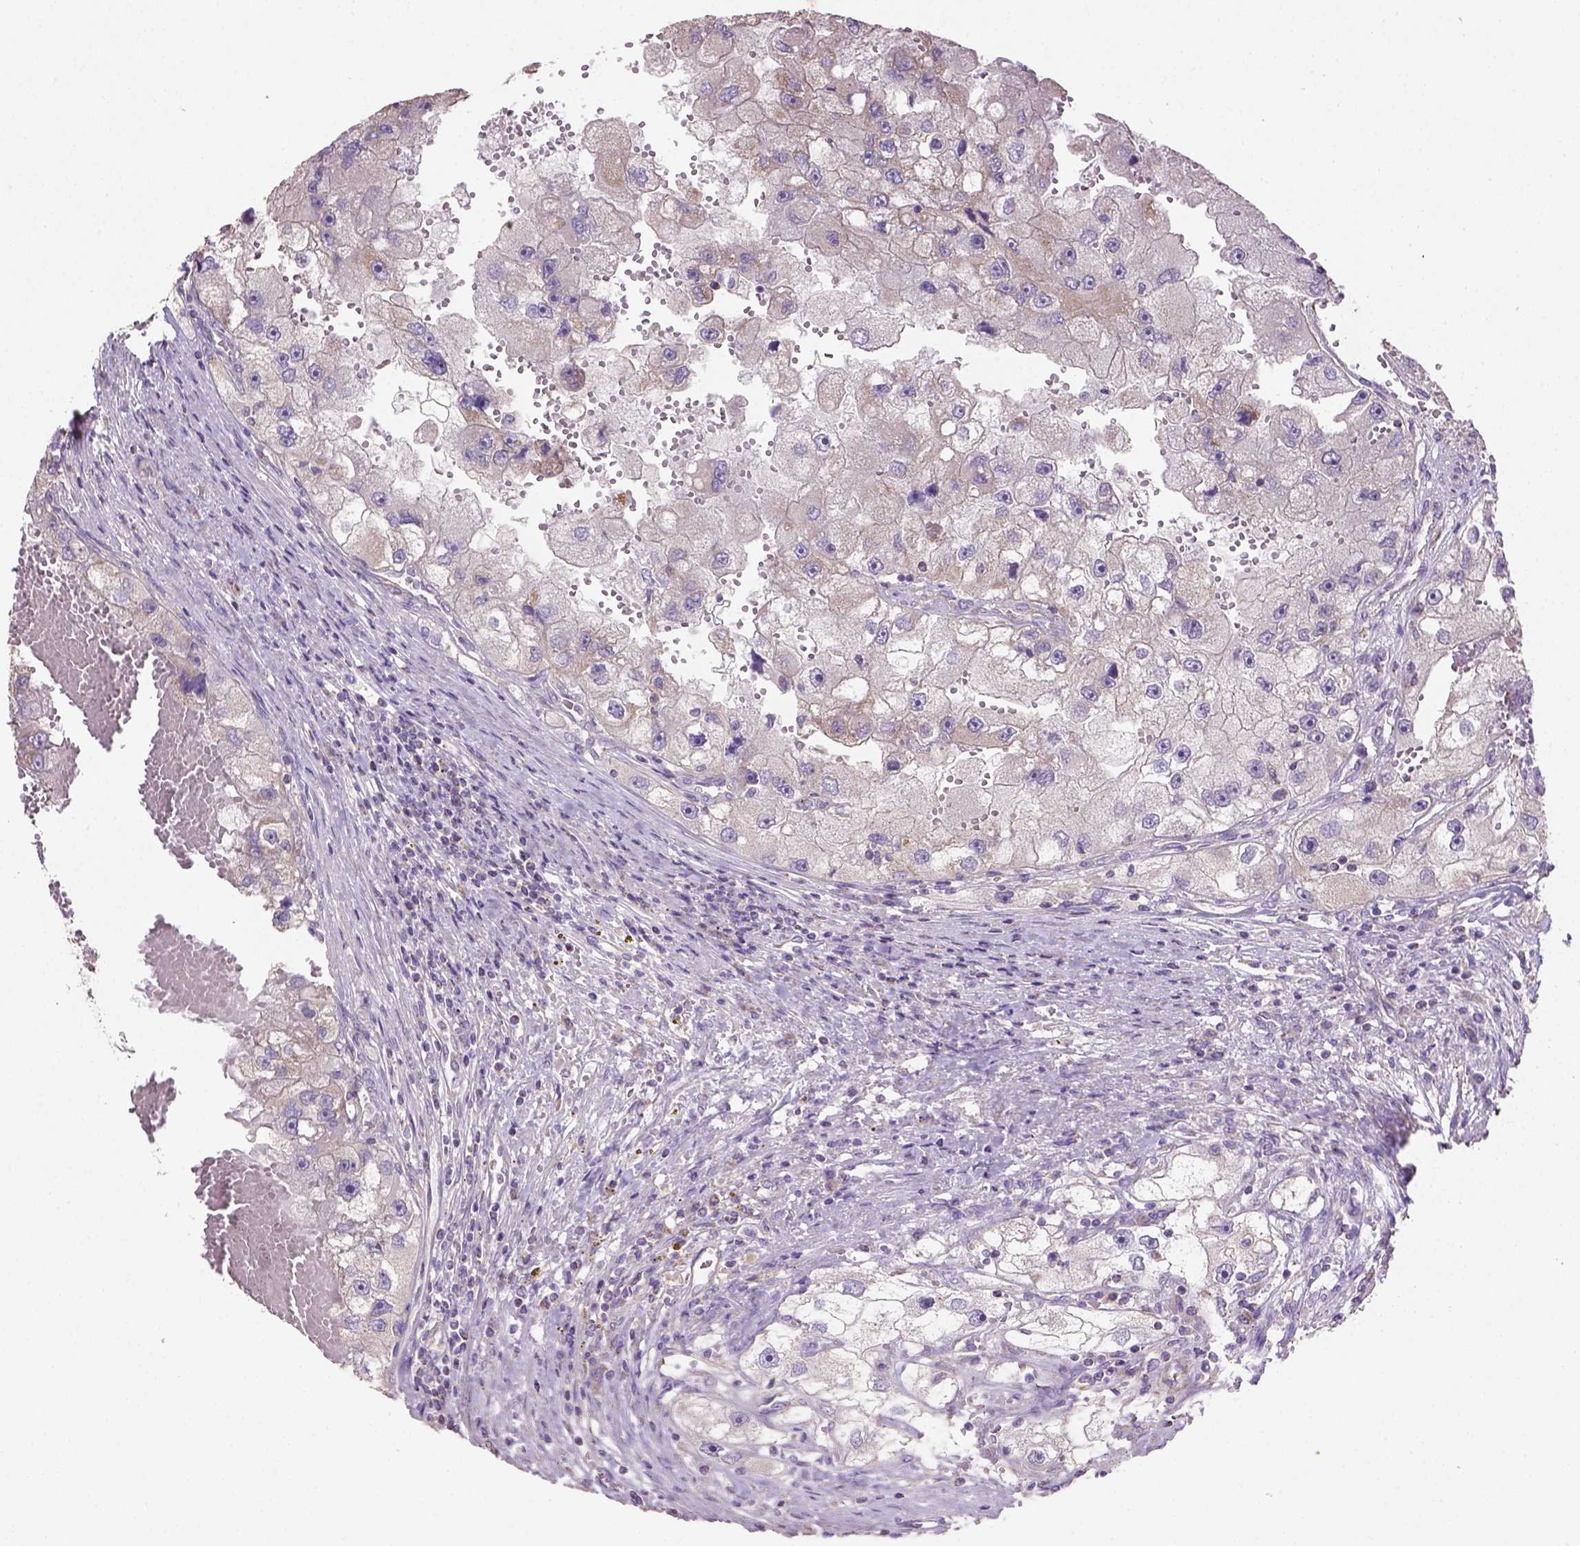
{"staining": {"intensity": "negative", "quantity": "none", "location": "none"}, "tissue": "renal cancer", "cell_type": "Tumor cells", "image_type": "cancer", "snomed": [{"axis": "morphology", "description": "Adenocarcinoma, NOS"}, {"axis": "topography", "description": "Kidney"}], "caption": "An IHC micrograph of adenocarcinoma (renal) is shown. There is no staining in tumor cells of adenocarcinoma (renal).", "gene": "HTRA1", "patient": {"sex": "male", "age": 63}}